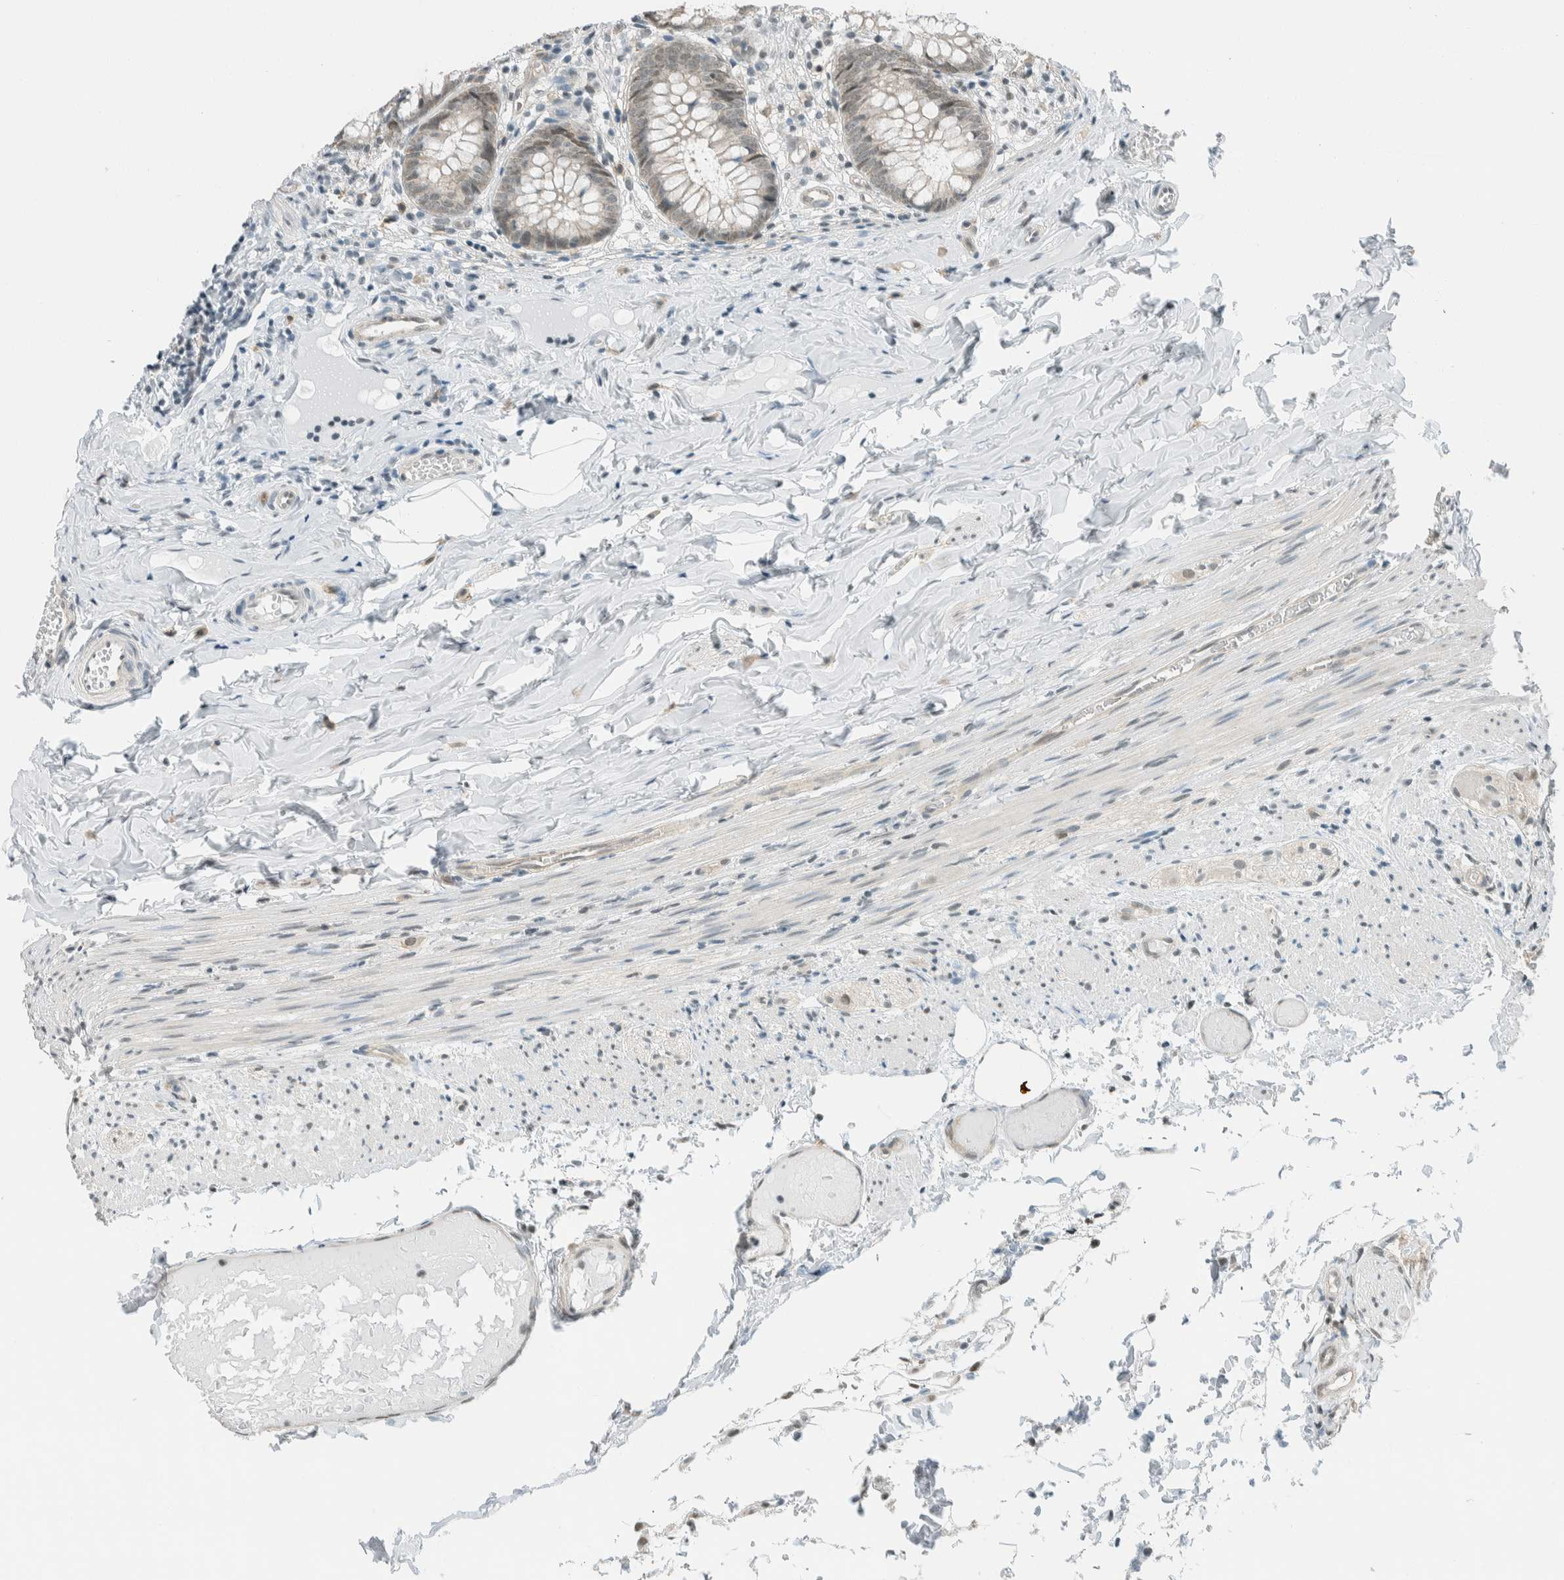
{"staining": {"intensity": "weak", "quantity": ">75%", "location": "cytoplasmic/membranous,nuclear"}, "tissue": "appendix", "cell_type": "Glandular cells", "image_type": "normal", "snomed": [{"axis": "morphology", "description": "Normal tissue, NOS"}, {"axis": "topography", "description": "Appendix"}], "caption": "Immunohistochemistry photomicrograph of benign appendix: human appendix stained using immunohistochemistry (IHC) exhibits low levels of weak protein expression localized specifically in the cytoplasmic/membranous,nuclear of glandular cells, appearing as a cytoplasmic/membranous,nuclear brown color.", "gene": "NIBAN2", "patient": {"sex": "male", "age": 8}}